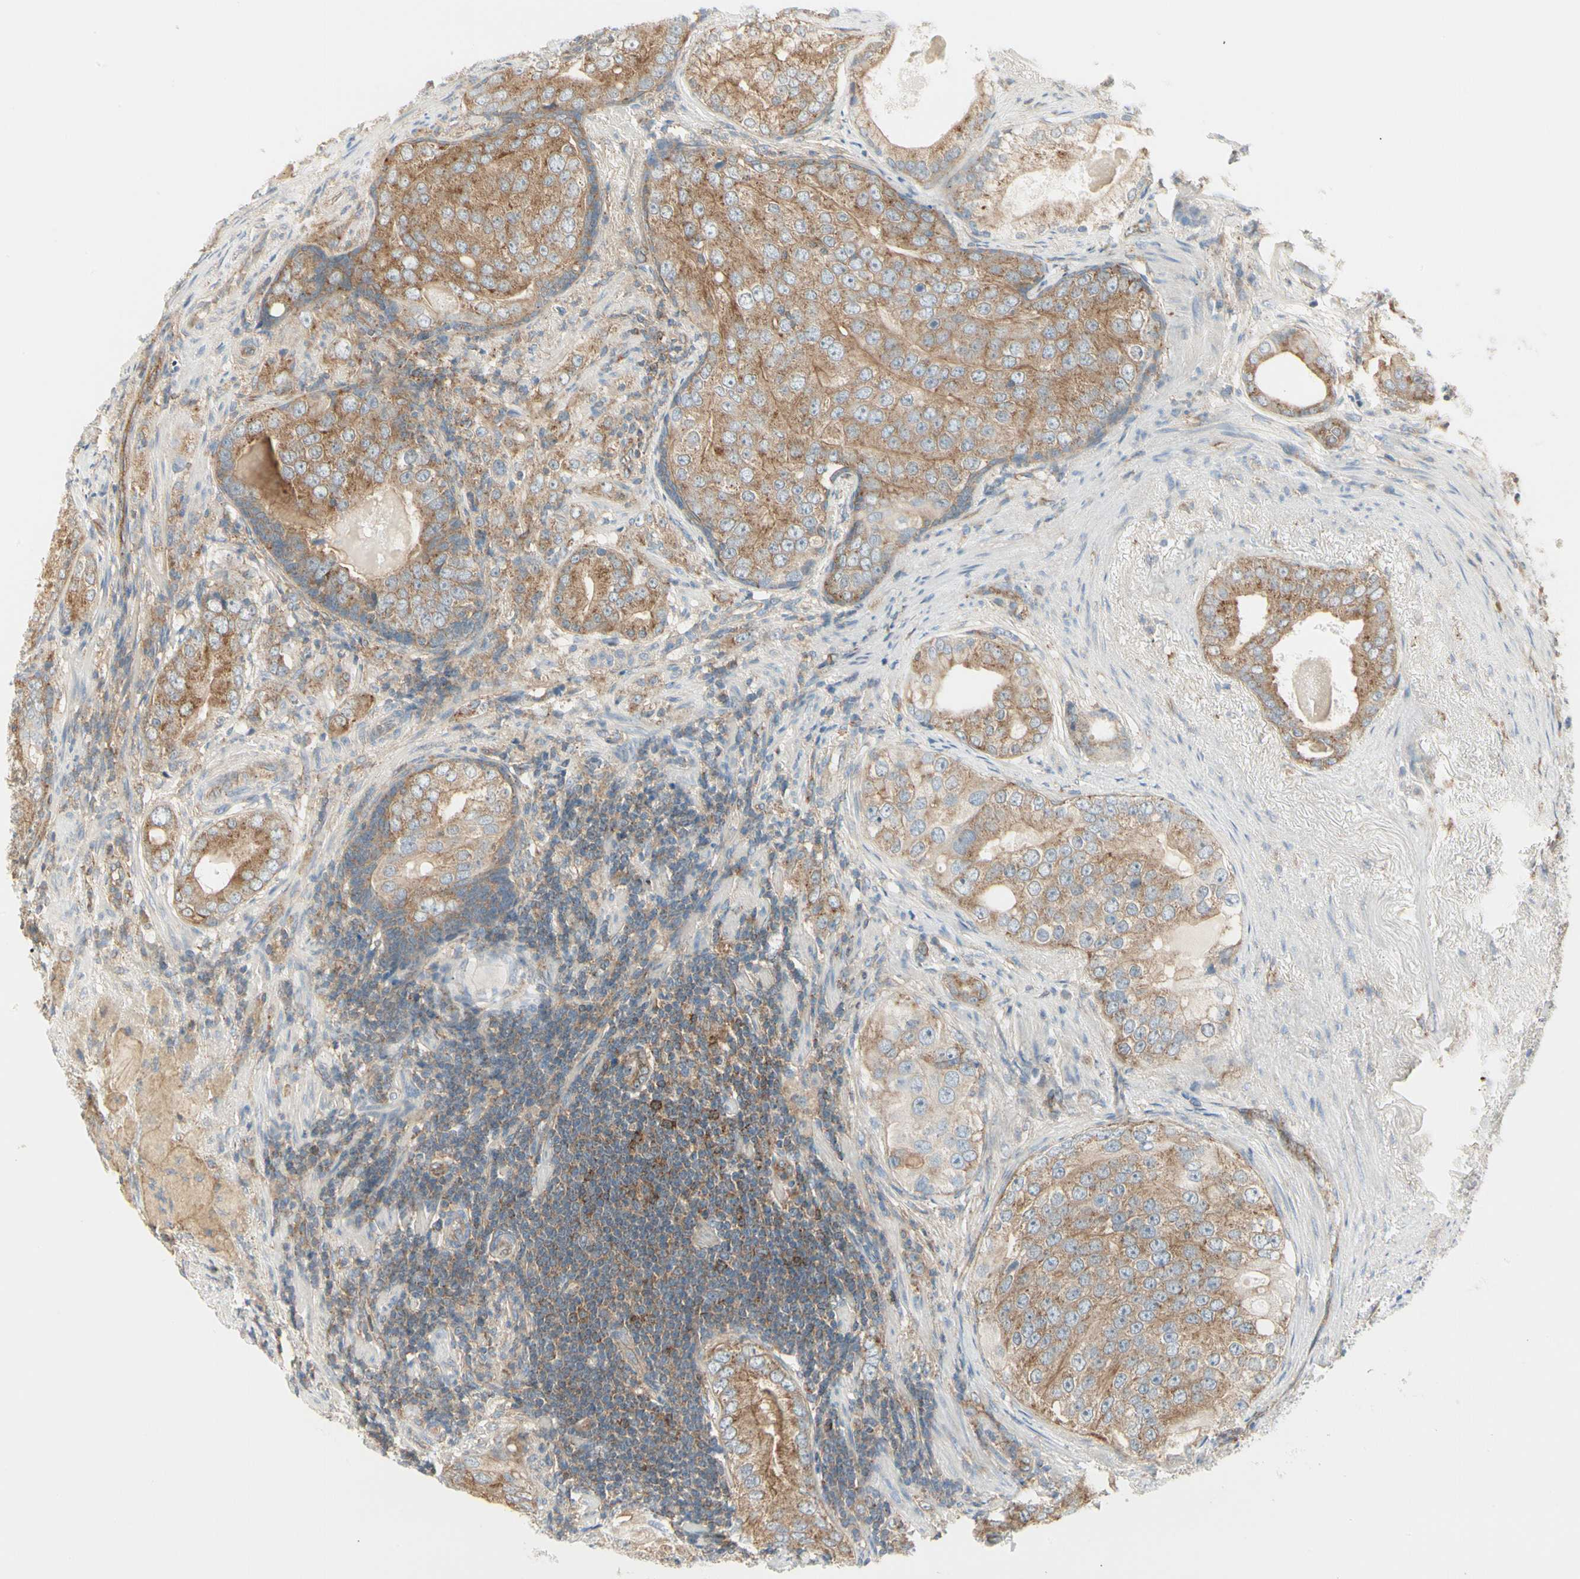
{"staining": {"intensity": "moderate", "quantity": ">75%", "location": "cytoplasmic/membranous"}, "tissue": "prostate cancer", "cell_type": "Tumor cells", "image_type": "cancer", "snomed": [{"axis": "morphology", "description": "Adenocarcinoma, High grade"}, {"axis": "topography", "description": "Prostate"}], "caption": "DAB (3,3'-diaminobenzidine) immunohistochemical staining of human adenocarcinoma (high-grade) (prostate) demonstrates moderate cytoplasmic/membranous protein staining in about >75% of tumor cells.", "gene": "AGFG1", "patient": {"sex": "male", "age": 66}}